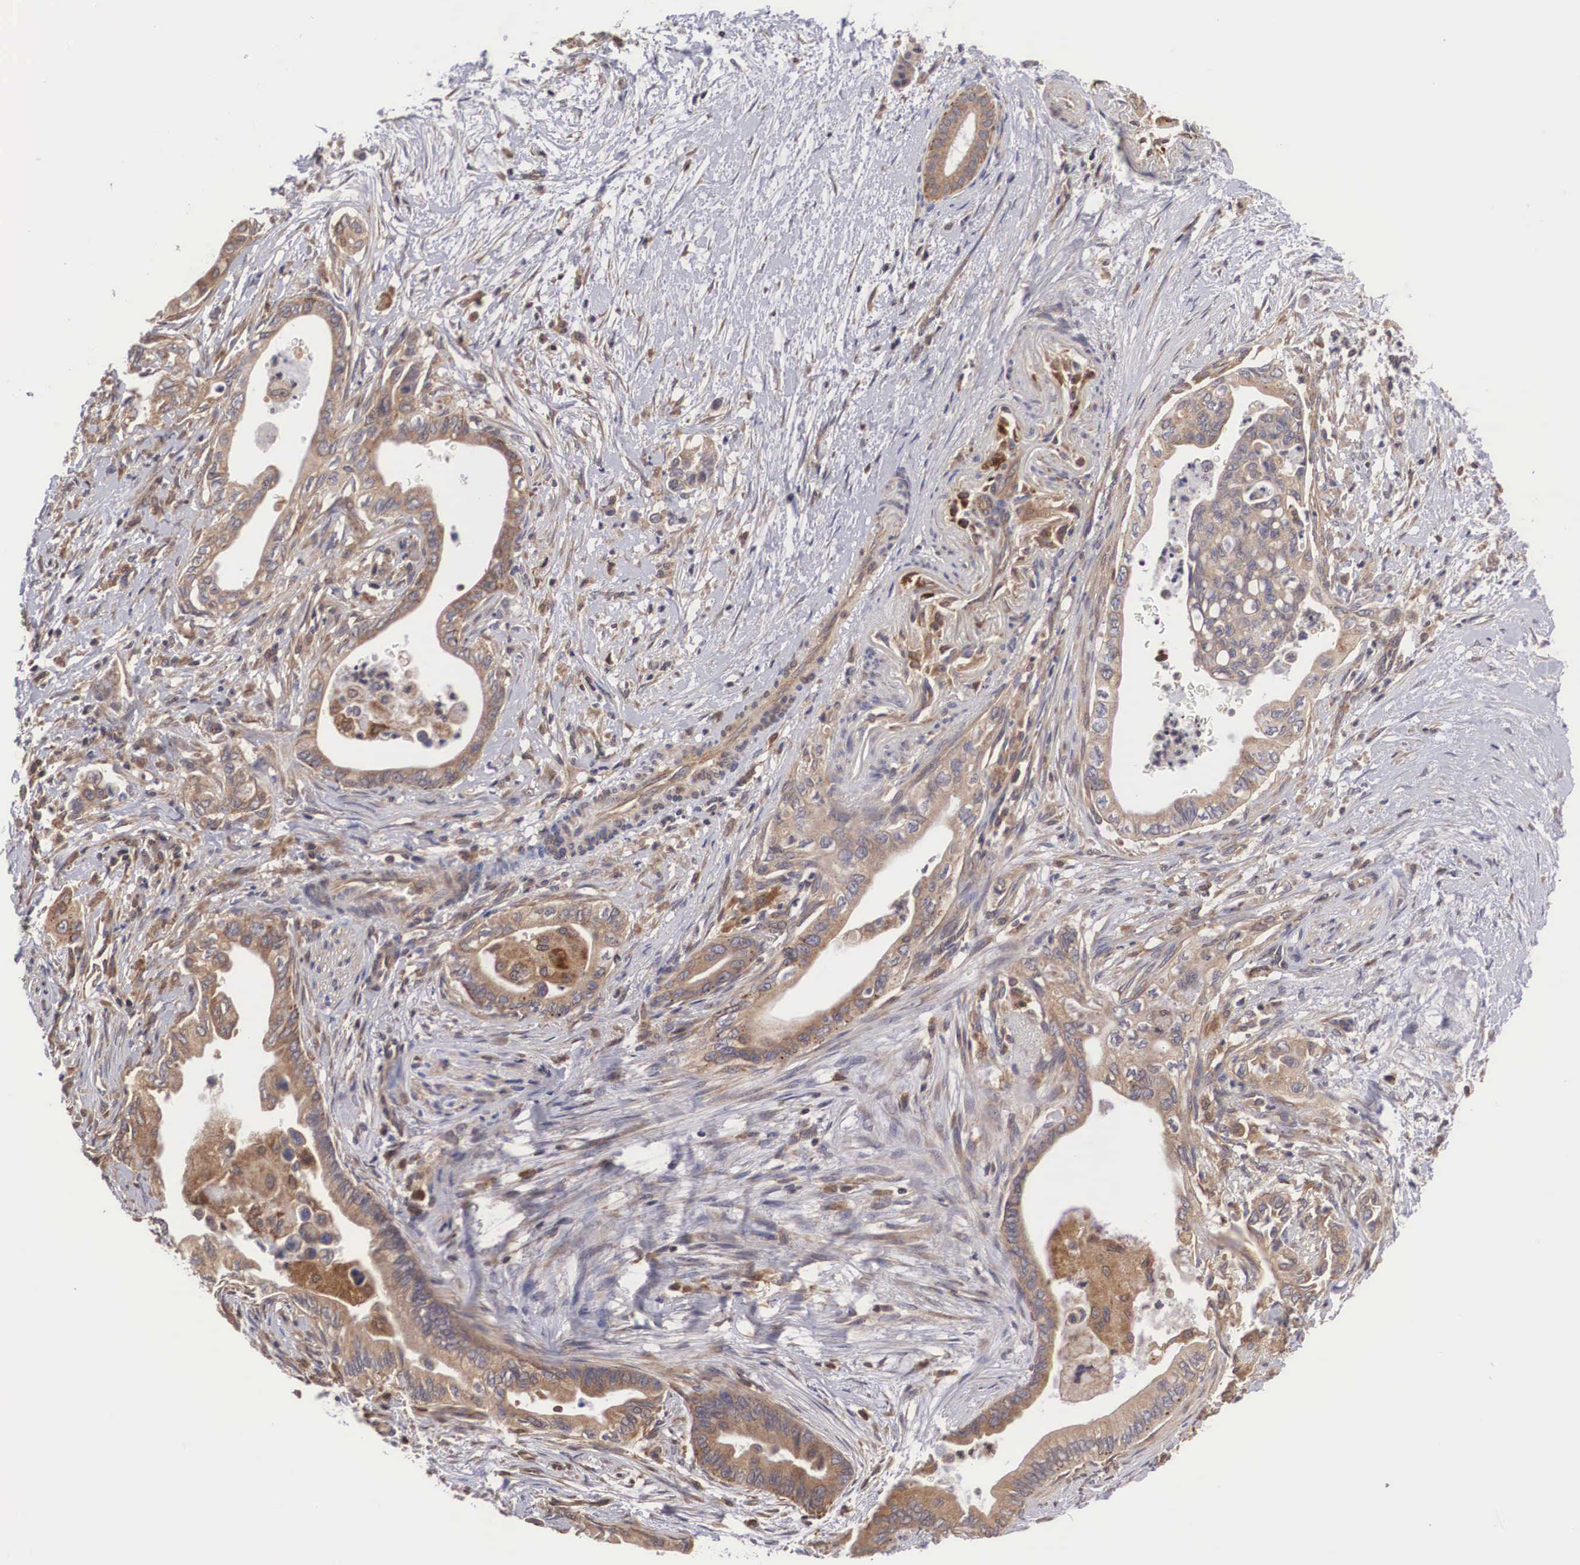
{"staining": {"intensity": "weak", "quantity": ">75%", "location": "cytoplasmic/membranous"}, "tissue": "pancreatic cancer", "cell_type": "Tumor cells", "image_type": "cancer", "snomed": [{"axis": "morphology", "description": "Adenocarcinoma, NOS"}, {"axis": "topography", "description": "Pancreas"}], "caption": "A photomicrograph showing weak cytoplasmic/membranous positivity in about >75% of tumor cells in pancreatic cancer, as visualized by brown immunohistochemical staining.", "gene": "DHRS1", "patient": {"sex": "female", "age": 66}}